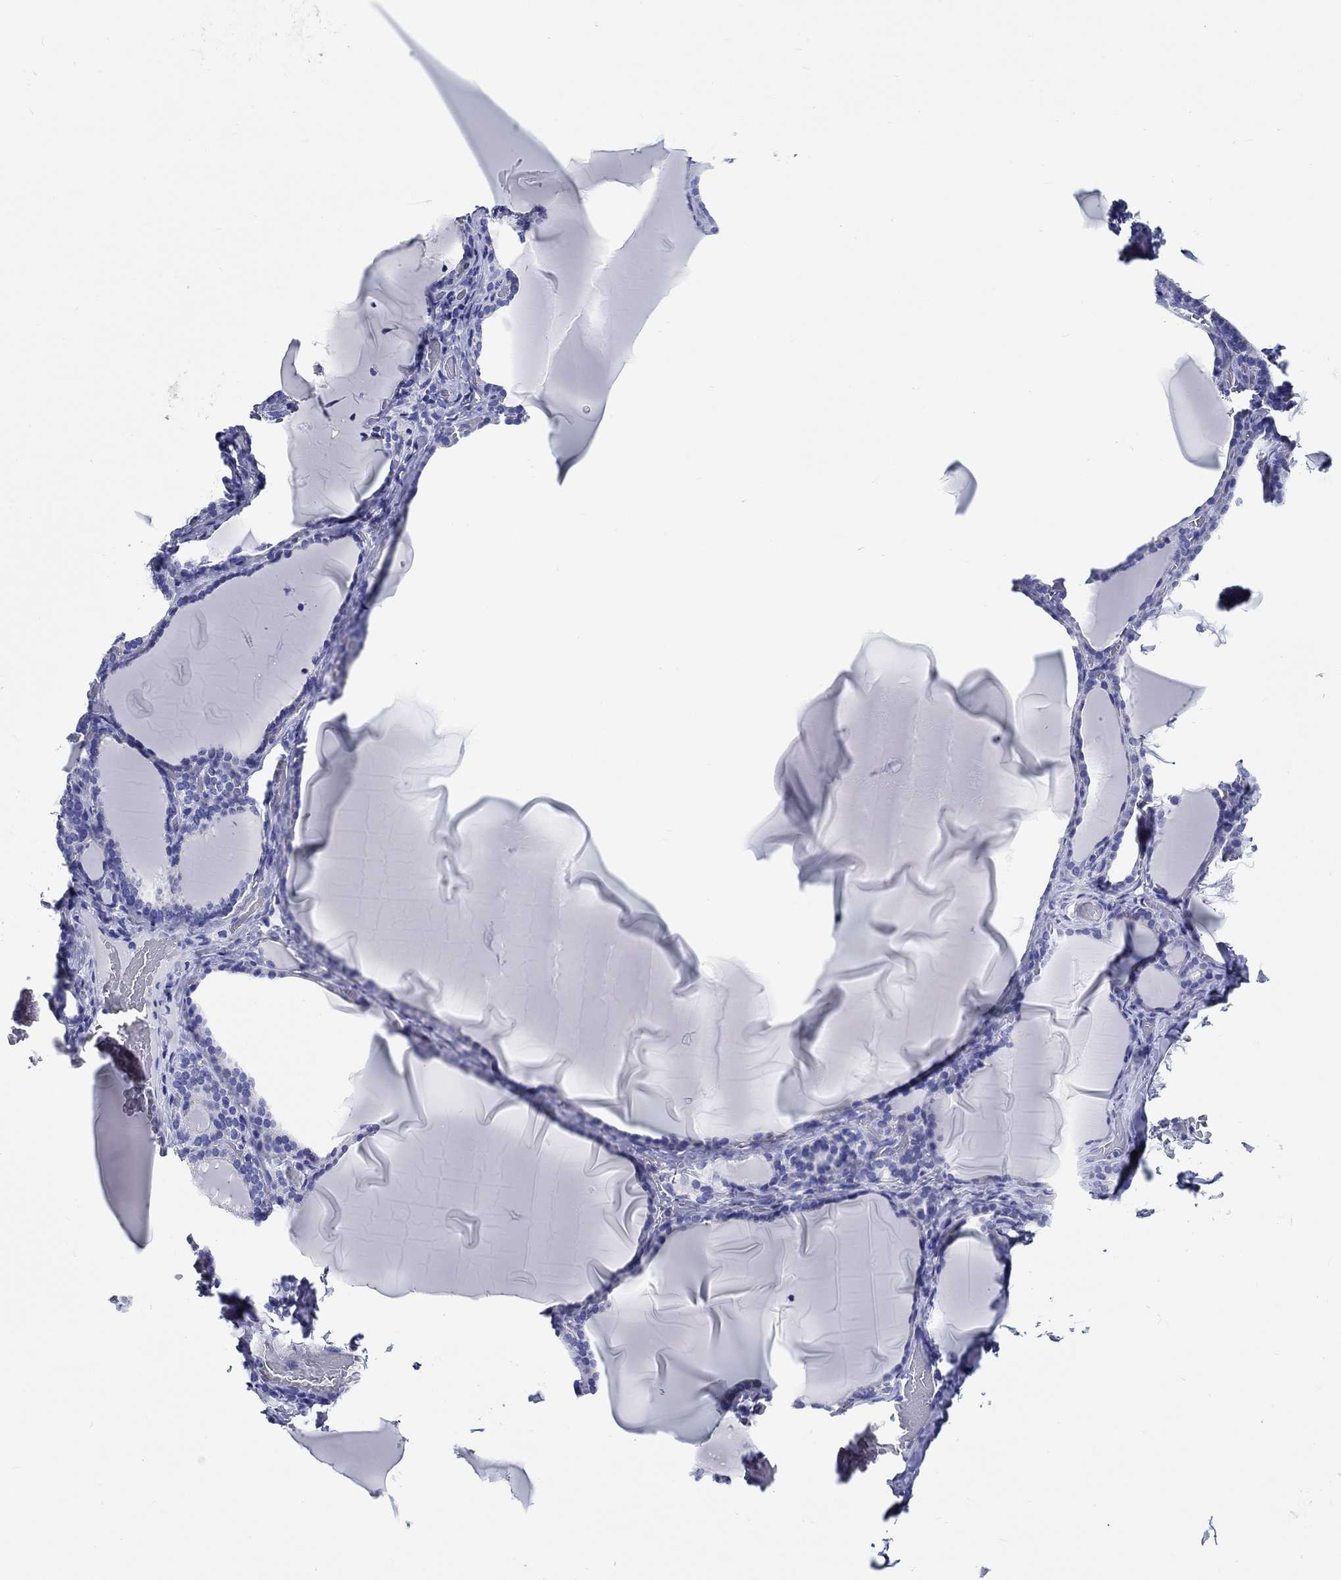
{"staining": {"intensity": "negative", "quantity": "none", "location": "none"}, "tissue": "thyroid gland", "cell_type": "Glandular cells", "image_type": "normal", "snomed": [{"axis": "morphology", "description": "Normal tissue, NOS"}, {"axis": "morphology", "description": "Hyperplasia, NOS"}, {"axis": "topography", "description": "Thyroid gland"}], "caption": "IHC photomicrograph of unremarkable human thyroid gland stained for a protein (brown), which demonstrates no expression in glandular cells. (DAB immunohistochemistry (IHC) visualized using brightfield microscopy, high magnification).", "gene": "FBXO2", "patient": {"sex": "female", "age": 27}}